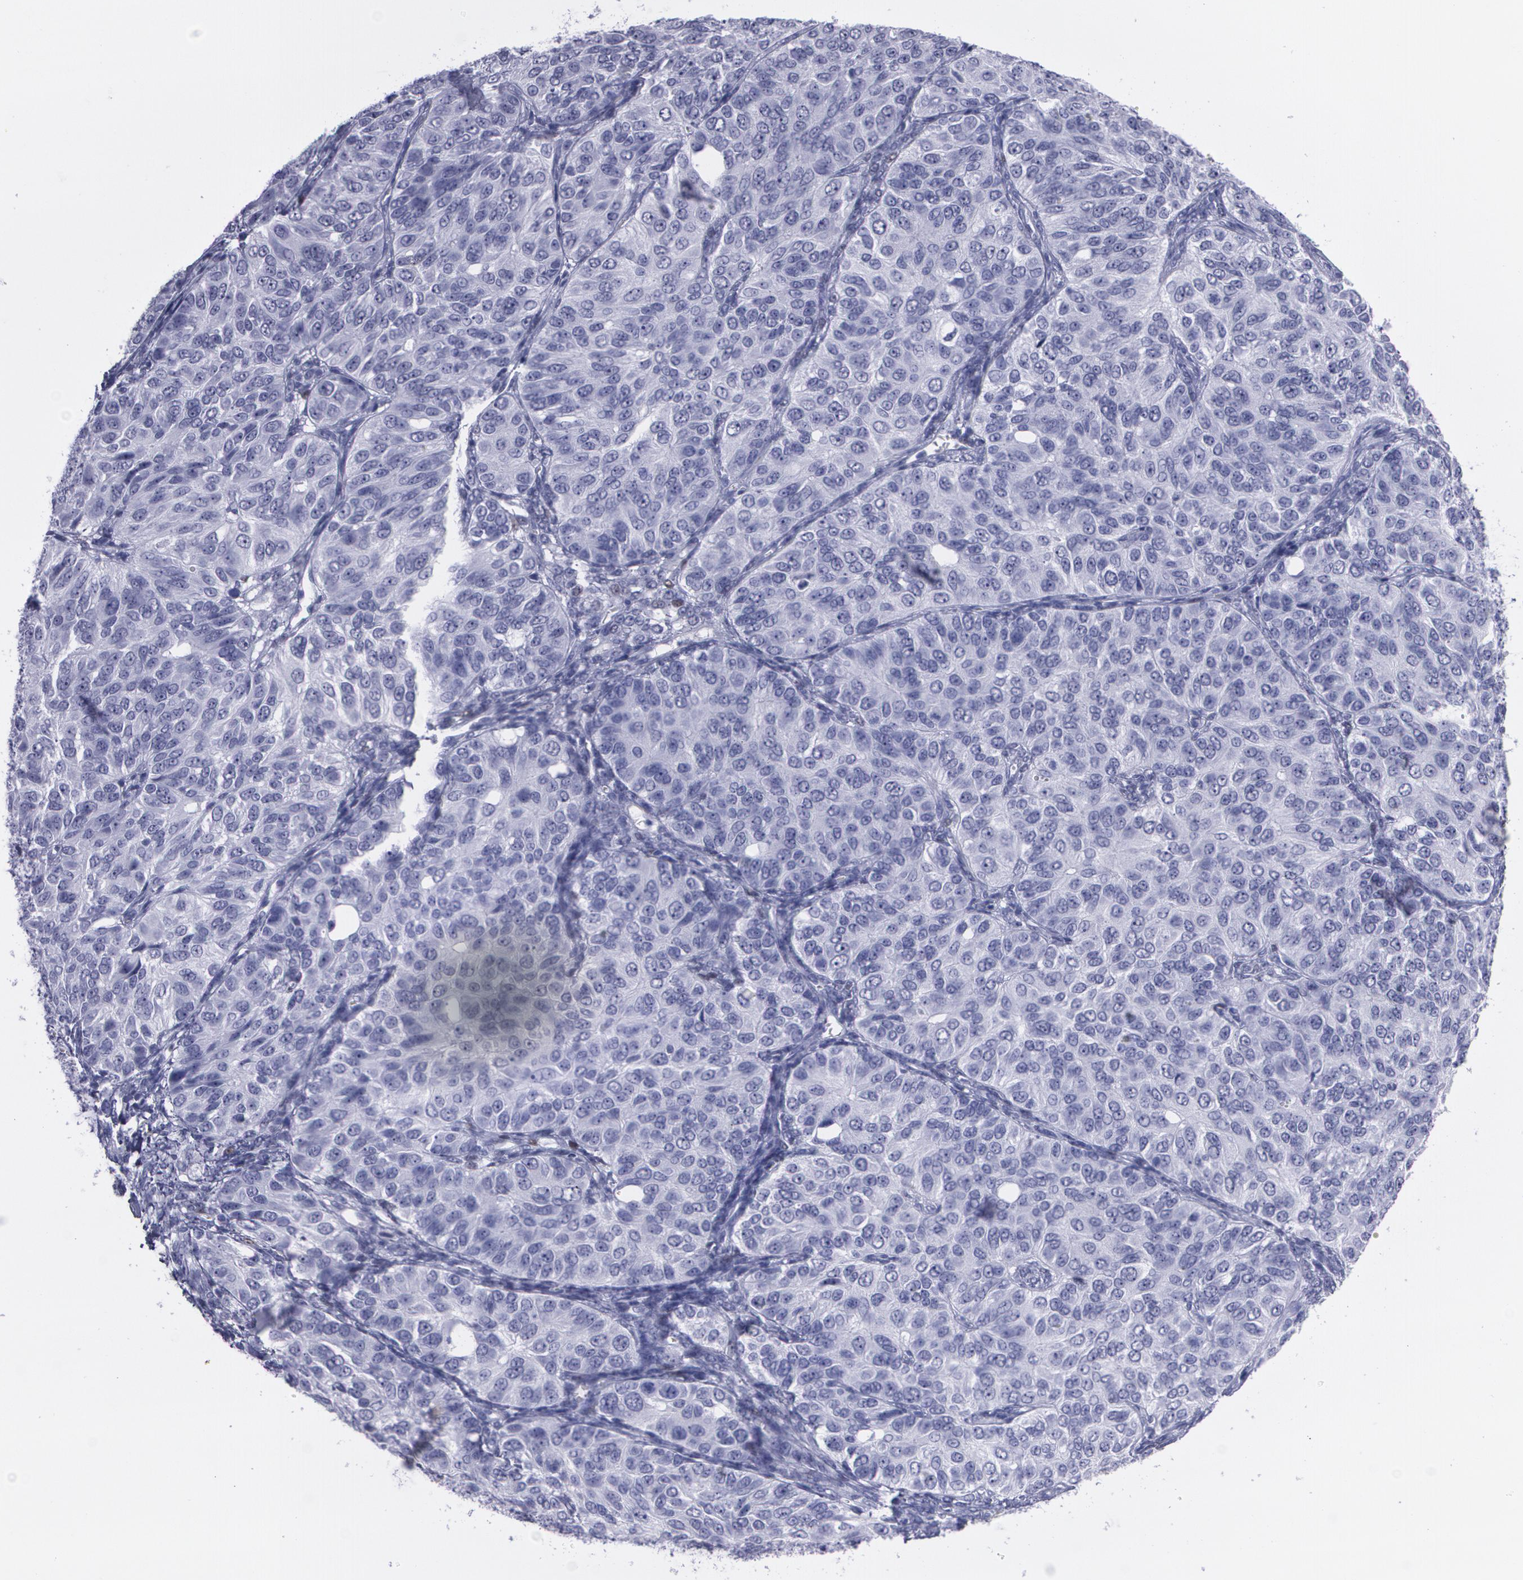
{"staining": {"intensity": "negative", "quantity": "none", "location": "none"}, "tissue": "ovarian cancer", "cell_type": "Tumor cells", "image_type": "cancer", "snomed": [{"axis": "morphology", "description": "Carcinoma, endometroid"}, {"axis": "topography", "description": "Ovary"}], "caption": "Histopathology image shows no significant protein positivity in tumor cells of ovarian cancer (endometroid carcinoma). Brightfield microscopy of IHC stained with DAB (brown) and hematoxylin (blue), captured at high magnification.", "gene": "TP53", "patient": {"sex": "female", "age": 51}}